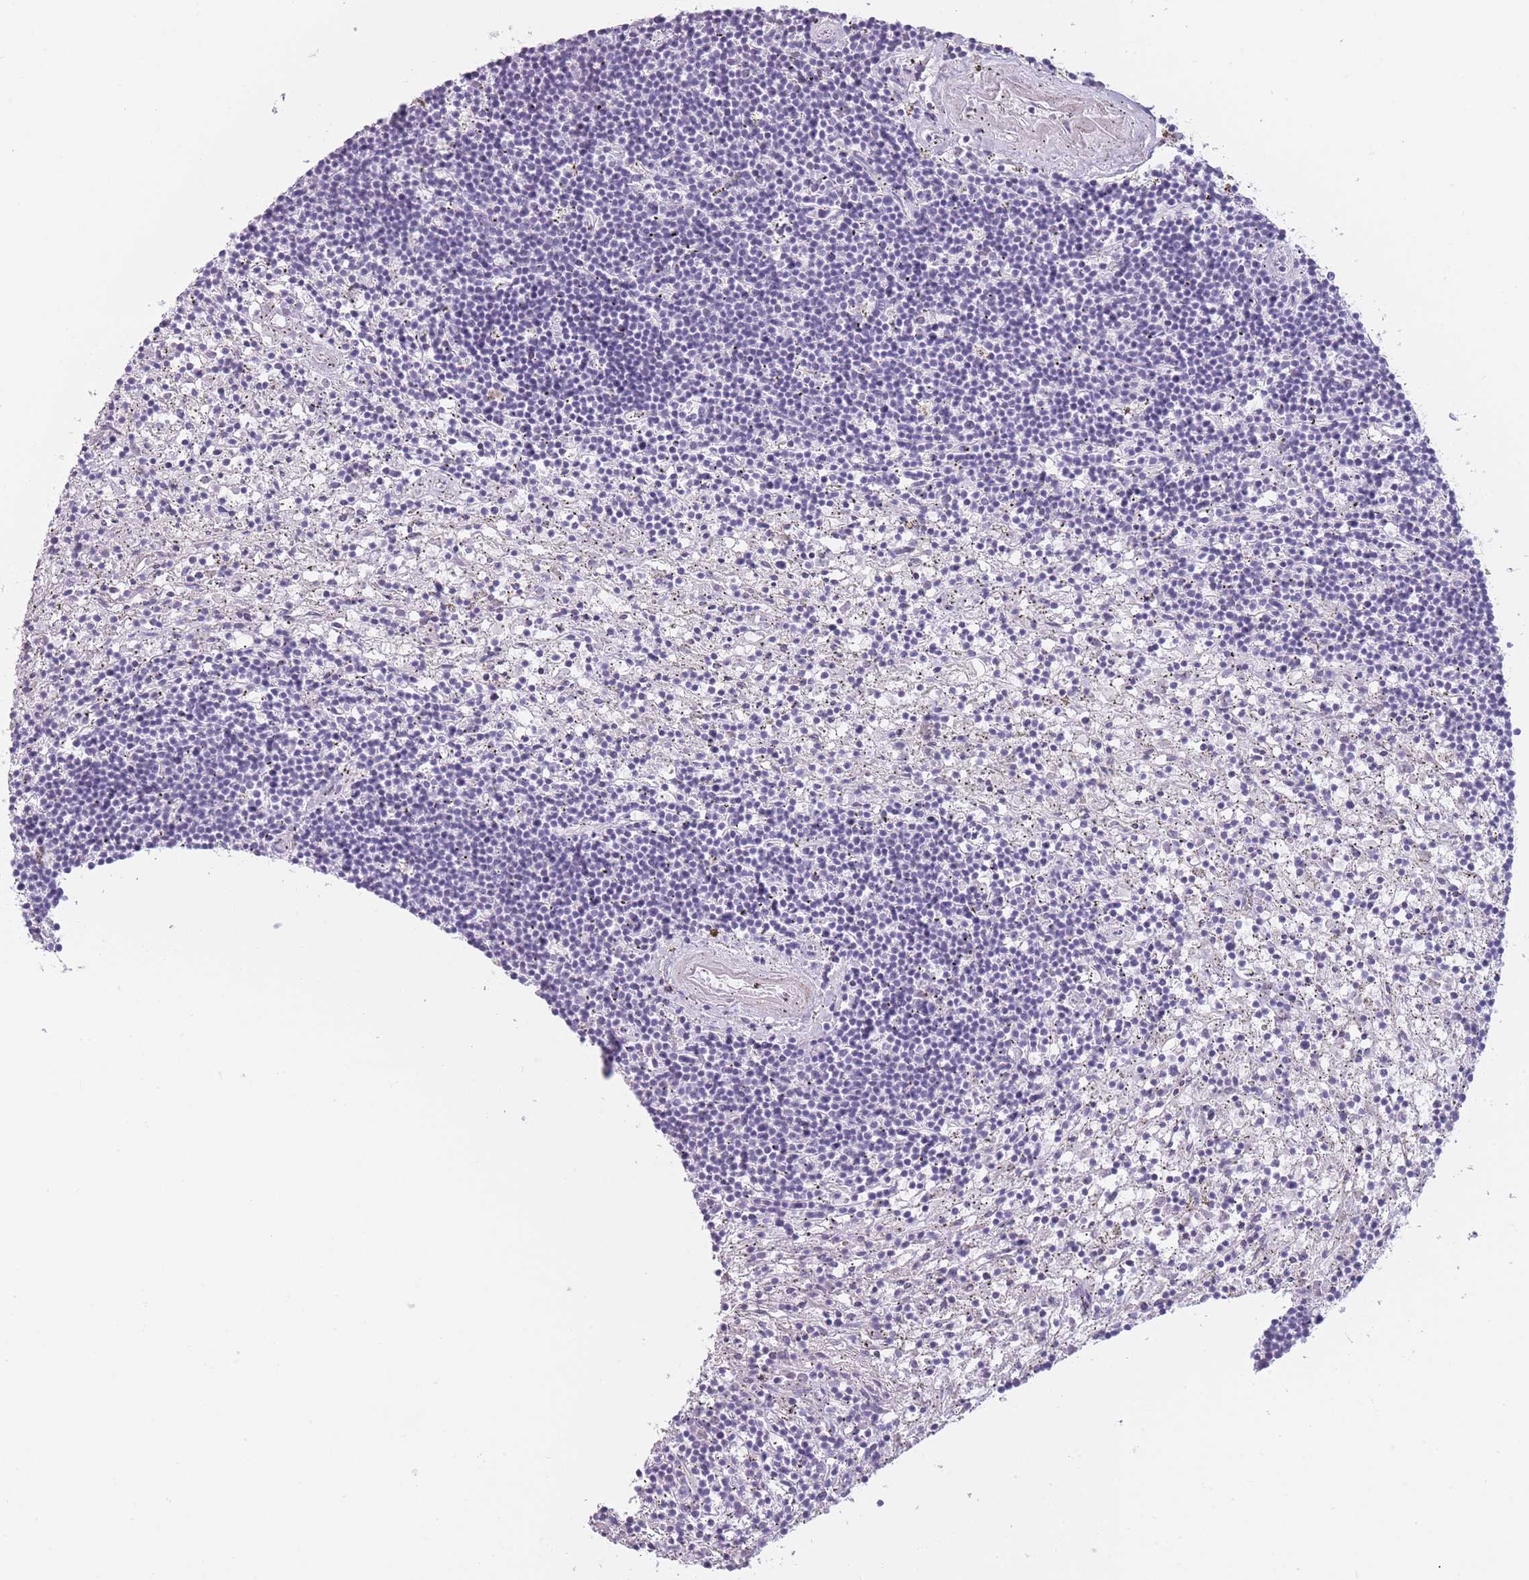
{"staining": {"intensity": "negative", "quantity": "none", "location": "none"}, "tissue": "lymphoma", "cell_type": "Tumor cells", "image_type": "cancer", "snomed": [{"axis": "morphology", "description": "Malignant lymphoma, non-Hodgkin's type, Low grade"}, {"axis": "topography", "description": "Spleen"}], "caption": "A high-resolution image shows immunohistochemistry staining of malignant lymphoma, non-Hodgkin's type (low-grade), which shows no significant staining in tumor cells.", "gene": "TMEM236", "patient": {"sex": "male", "age": 76}}